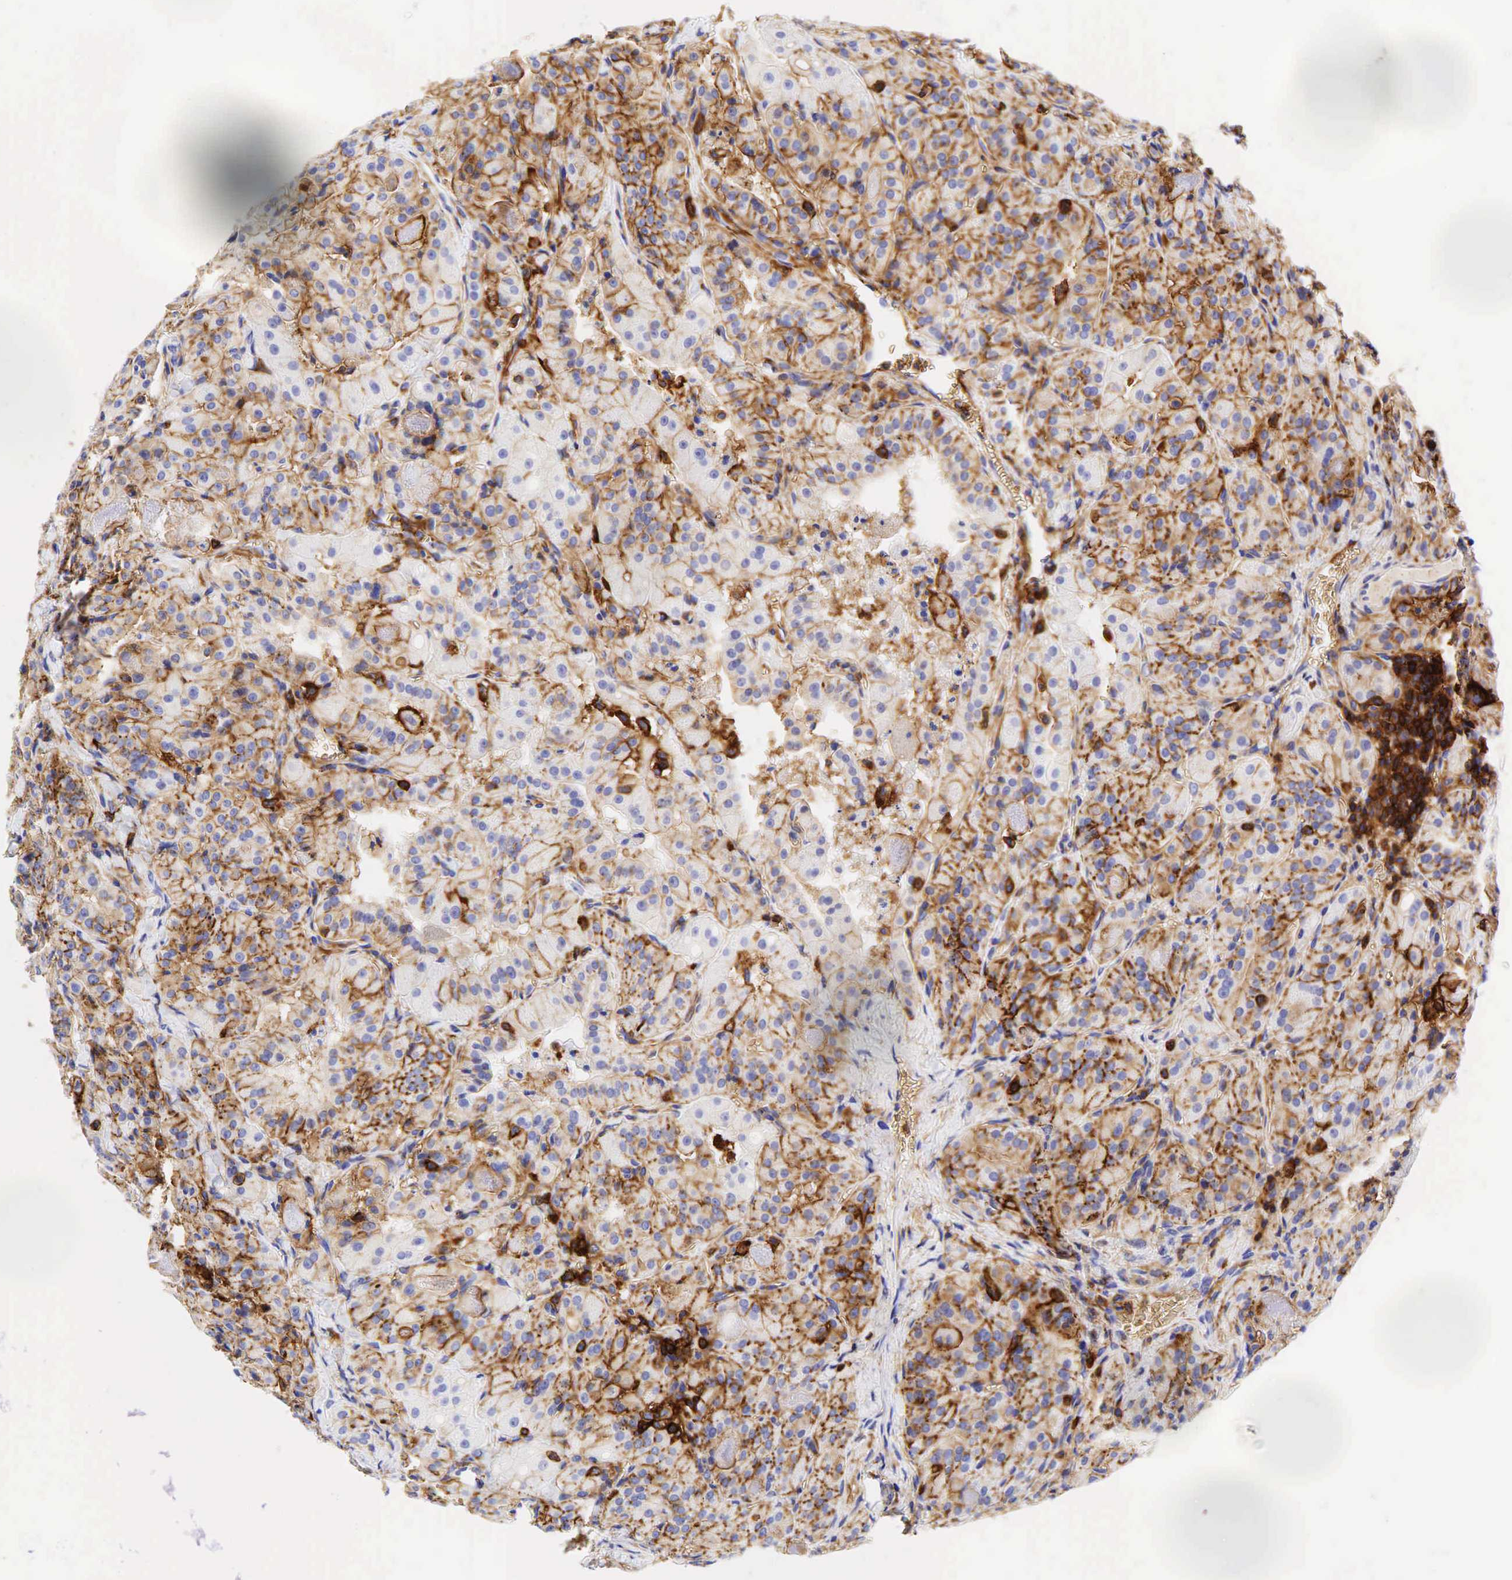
{"staining": {"intensity": "moderate", "quantity": ">75%", "location": "cytoplasmic/membranous"}, "tissue": "thyroid cancer", "cell_type": "Tumor cells", "image_type": "cancer", "snomed": [{"axis": "morphology", "description": "Carcinoma, NOS"}, {"axis": "topography", "description": "Thyroid gland"}], "caption": "This image demonstrates immunohistochemistry staining of thyroid cancer (carcinoma), with medium moderate cytoplasmic/membranous positivity in approximately >75% of tumor cells.", "gene": "CD44", "patient": {"sex": "male", "age": 76}}